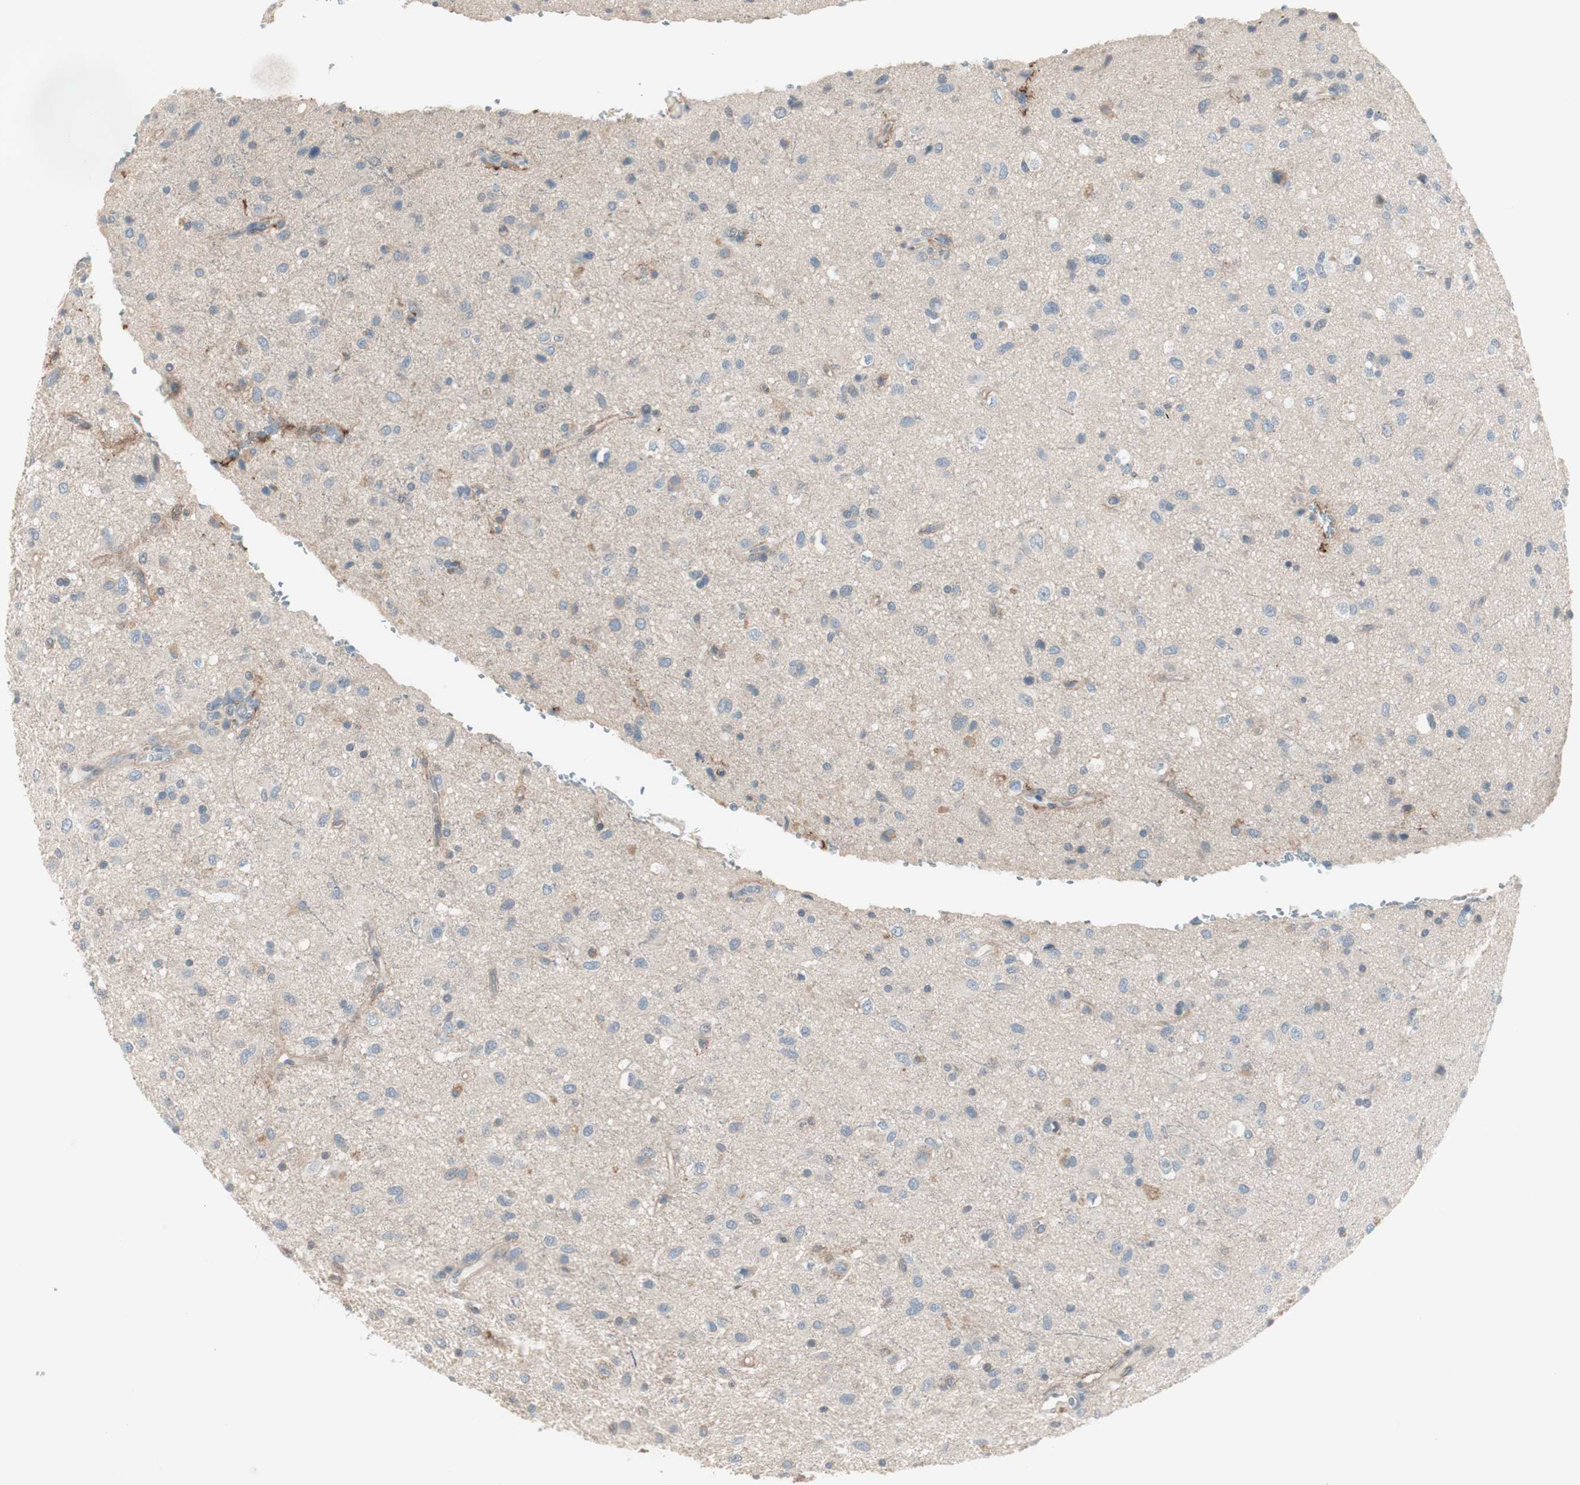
{"staining": {"intensity": "negative", "quantity": "none", "location": "none"}, "tissue": "glioma", "cell_type": "Tumor cells", "image_type": "cancer", "snomed": [{"axis": "morphology", "description": "Glioma, malignant, Low grade"}, {"axis": "topography", "description": "Brain"}], "caption": "Photomicrograph shows no protein positivity in tumor cells of glioma tissue.", "gene": "ITGB4", "patient": {"sex": "male", "age": 77}}